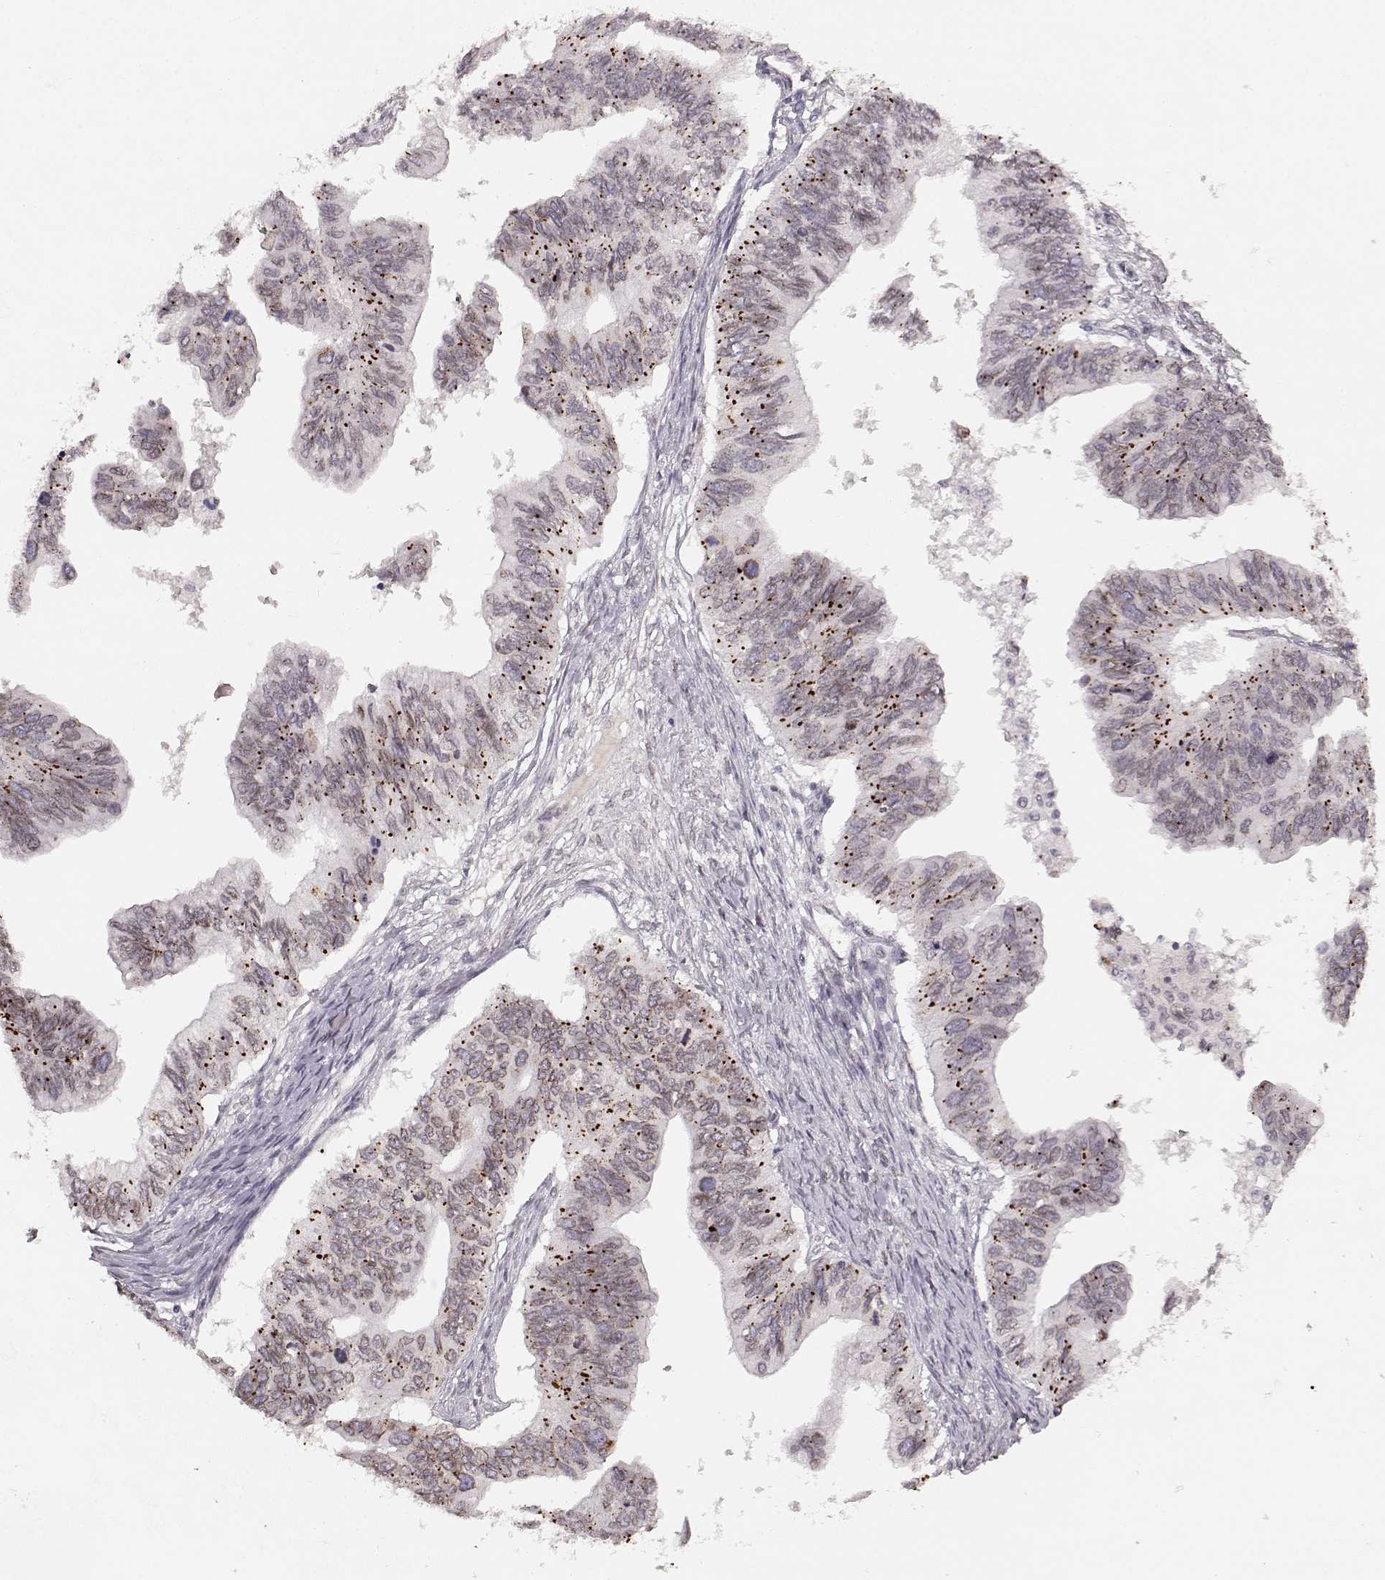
{"staining": {"intensity": "weak", "quantity": "25%-75%", "location": "cytoplasmic/membranous,nuclear"}, "tissue": "ovarian cancer", "cell_type": "Tumor cells", "image_type": "cancer", "snomed": [{"axis": "morphology", "description": "Cystadenocarcinoma, mucinous, NOS"}, {"axis": "topography", "description": "Ovary"}], "caption": "IHC (DAB) staining of human ovarian cancer (mucinous cystadenocarcinoma) reveals weak cytoplasmic/membranous and nuclear protein expression in approximately 25%-75% of tumor cells.", "gene": "DCAF12", "patient": {"sex": "female", "age": 76}}